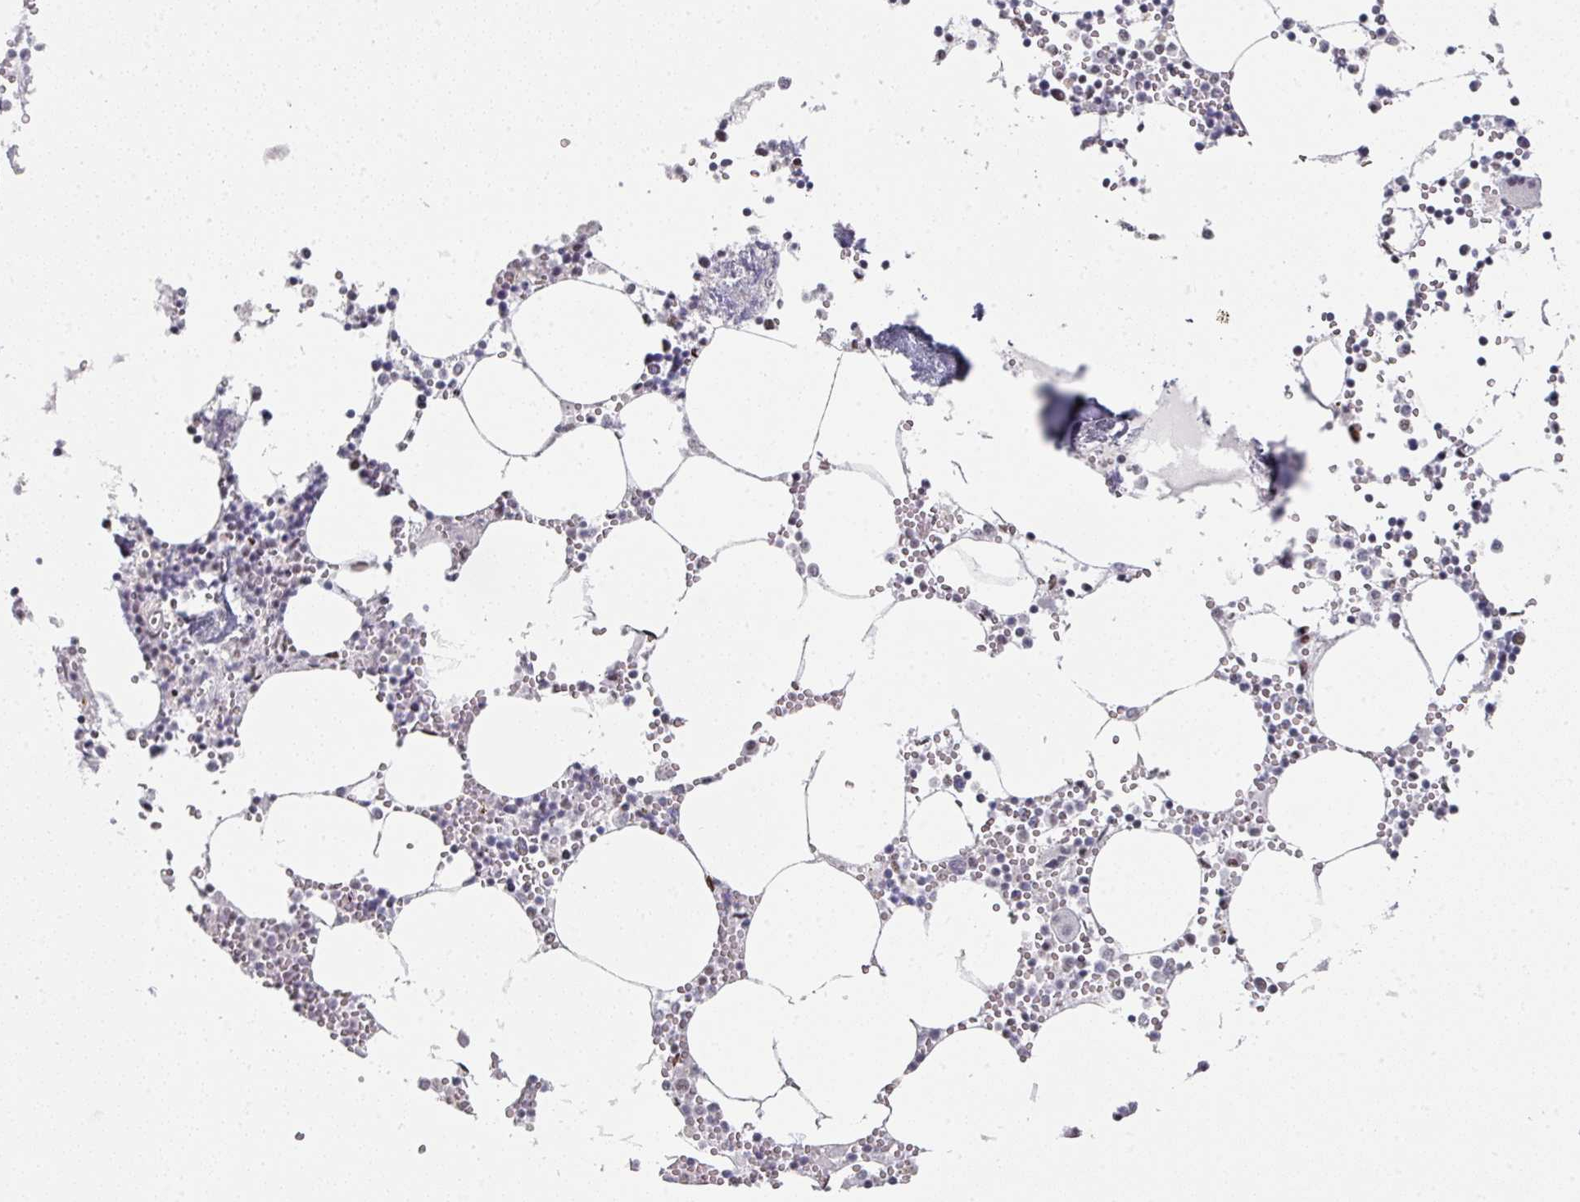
{"staining": {"intensity": "moderate", "quantity": "<25%", "location": "nuclear"}, "tissue": "bone marrow", "cell_type": "Hematopoietic cells", "image_type": "normal", "snomed": [{"axis": "morphology", "description": "Normal tissue, NOS"}, {"axis": "topography", "description": "Bone marrow"}], "caption": "About <25% of hematopoietic cells in normal bone marrow show moderate nuclear protein expression as visualized by brown immunohistochemical staining.", "gene": "SF3B5", "patient": {"sex": "male", "age": 54}}